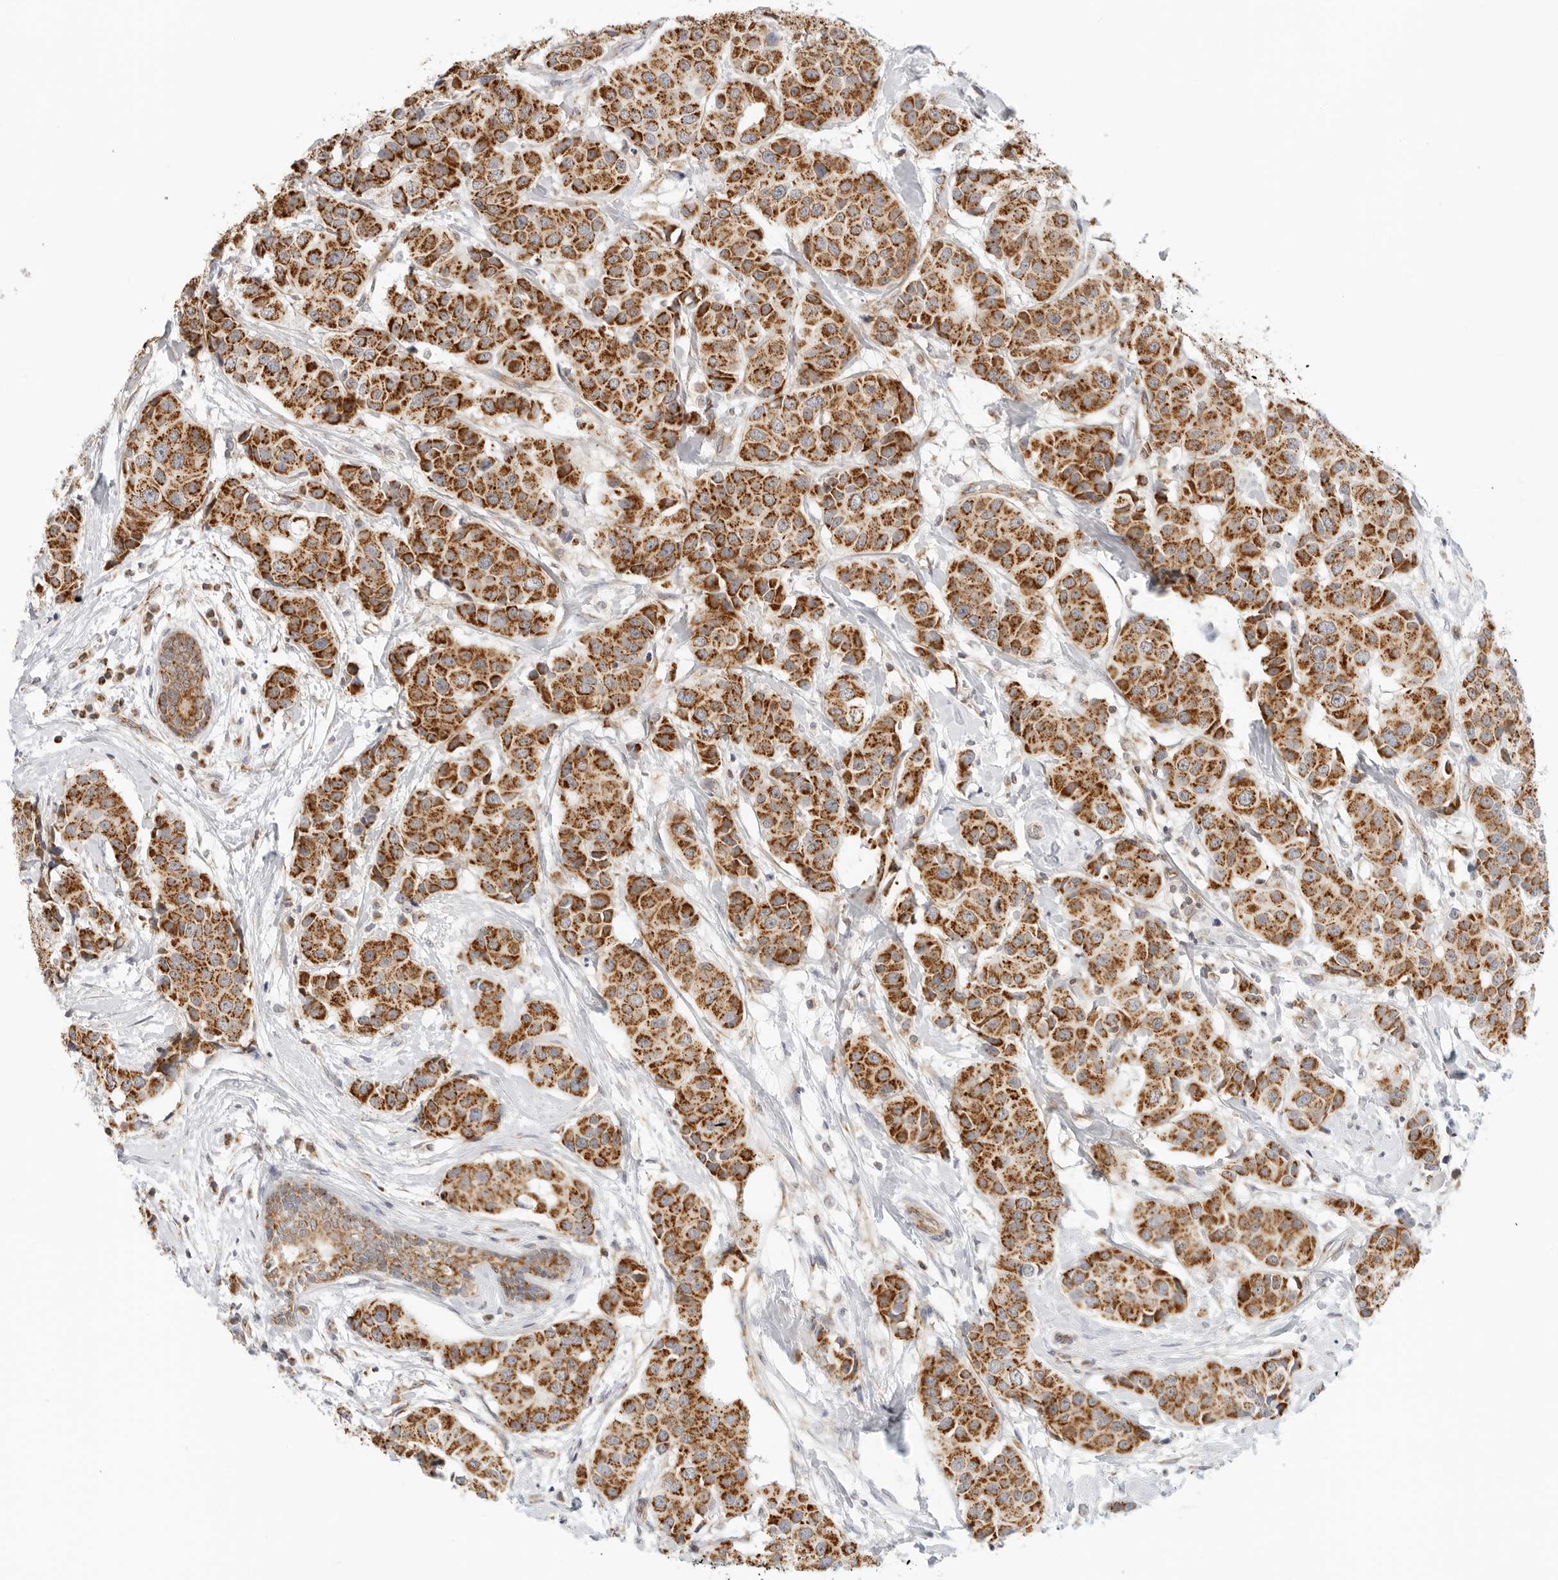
{"staining": {"intensity": "strong", "quantity": ">75%", "location": "cytoplasmic/membranous"}, "tissue": "breast cancer", "cell_type": "Tumor cells", "image_type": "cancer", "snomed": [{"axis": "morphology", "description": "Normal tissue, NOS"}, {"axis": "morphology", "description": "Duct carcinoma"}, {"axis": "topography", "description": "Breast"}], "caption": "Breast invasive ductal carcinoma was stained to show a protein in brown. There is high levels of strong cytoplasmic/membranous staining in approximately >75% of tumor cells.", "gene": "RC3H1", "patient": {"sex": "female", "age": 39}}